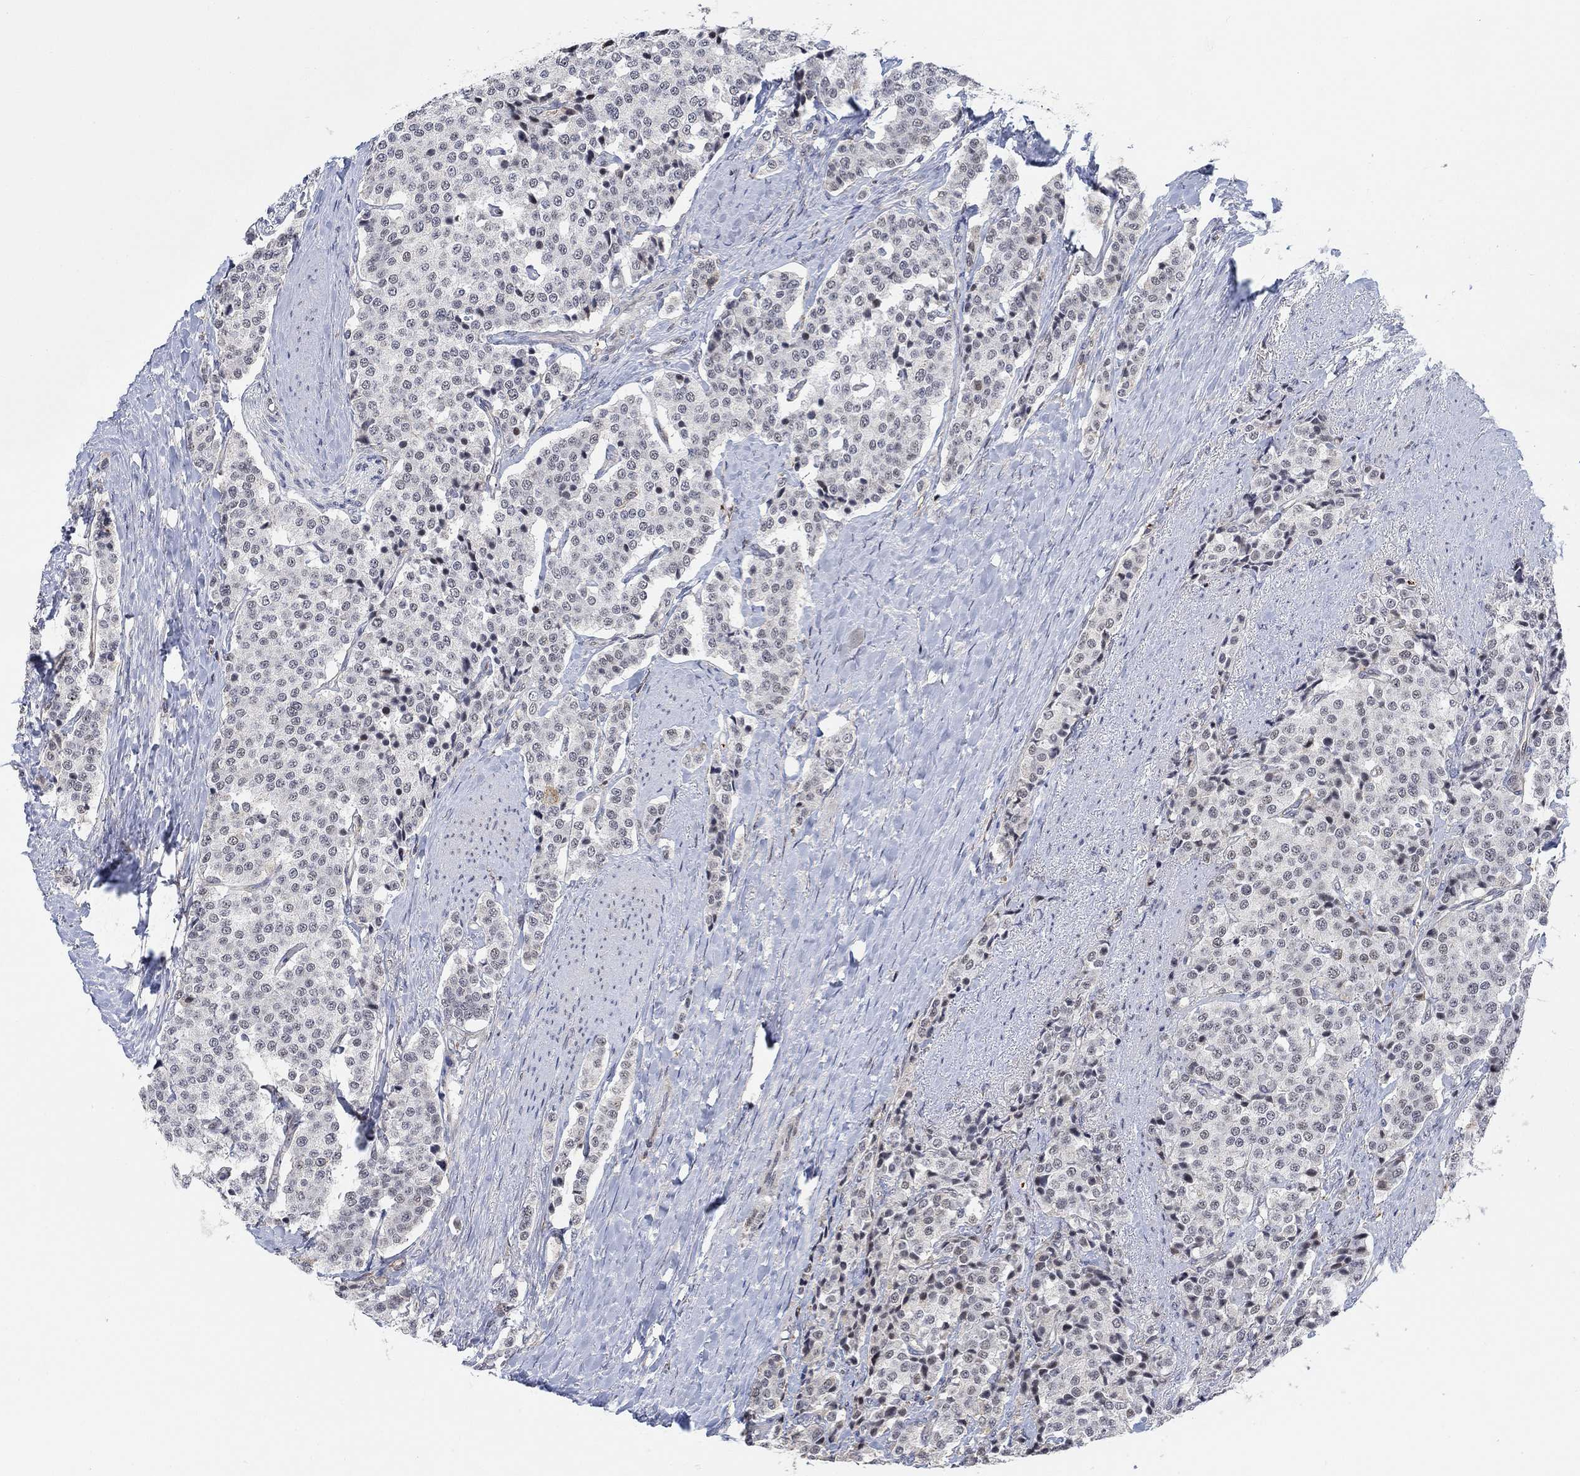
{"staining": {"intensity": "negative", "quantity": "none", "location": "none"}, "tissue": "carcinoid", "cell_type": "Tumor cells", "image_type": "cancer", "snomed": [{"axis": "morphology", "description": "Carcinoid, malignant, NOS"}, {"axis": "topography", "description": "Small intestine"}], "caption": "Human malignant carcinoid stained for a protein using IHC exhibits no staining in tumor cells.", "gene": "PWWP2B", "patient": {"sex": "female", "age": 58}}